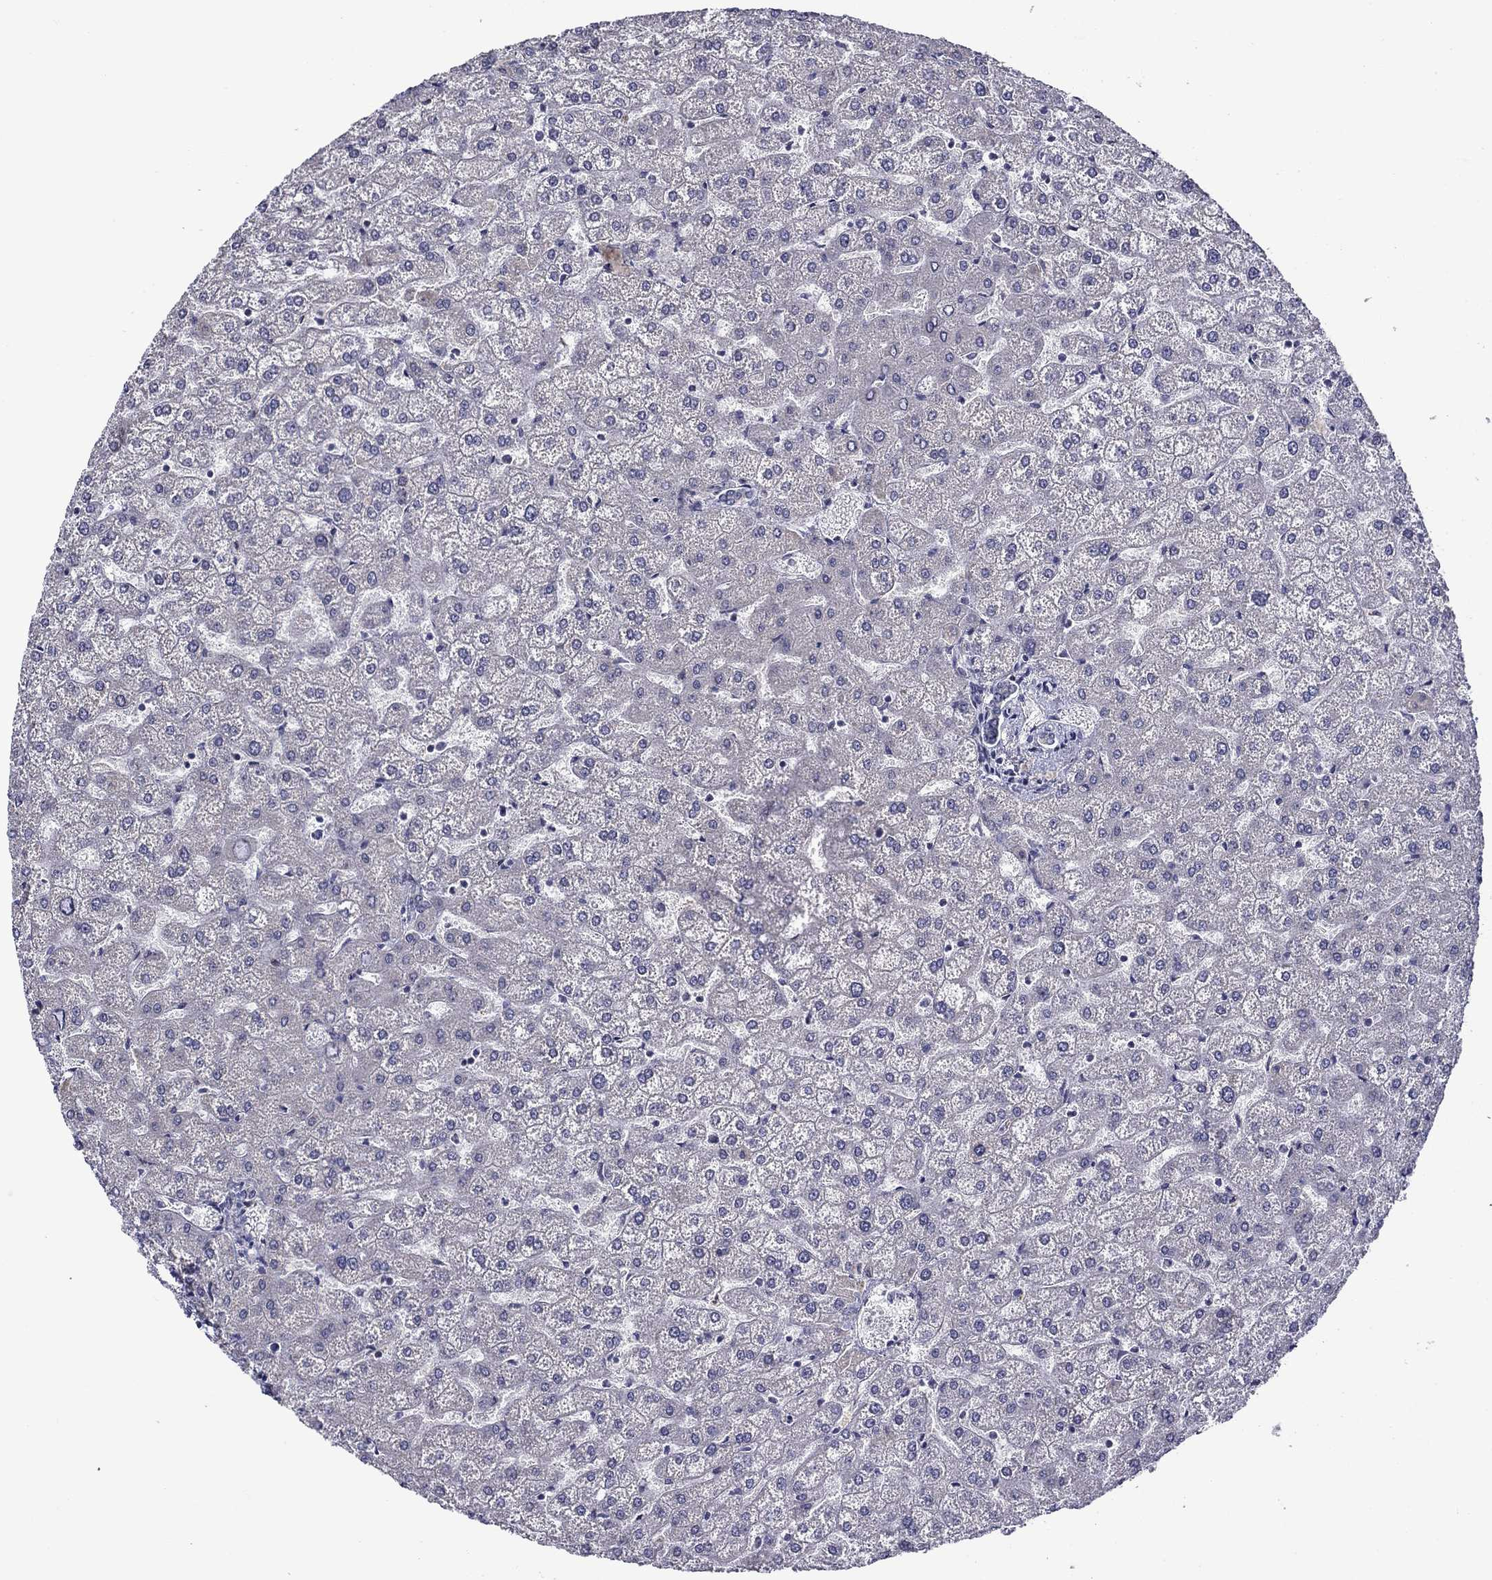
{"staining": {"intensity": "negative", "quantity": "none", "location": "none"}, "tissue": "liver", "cell_type": "Cholangiocytes", "image_type": "normal", "snomed": [{"axis": "morphology", "description": "Normal tissue, NOS"}, {"axis": "topography", "description": "Liver"}], "caption": "Histopathology image shows no protein expression in cholangiocytes of unremarkable liver.", "gene": "SPATA7", "patient": {"sex": "female", "age": 32}}